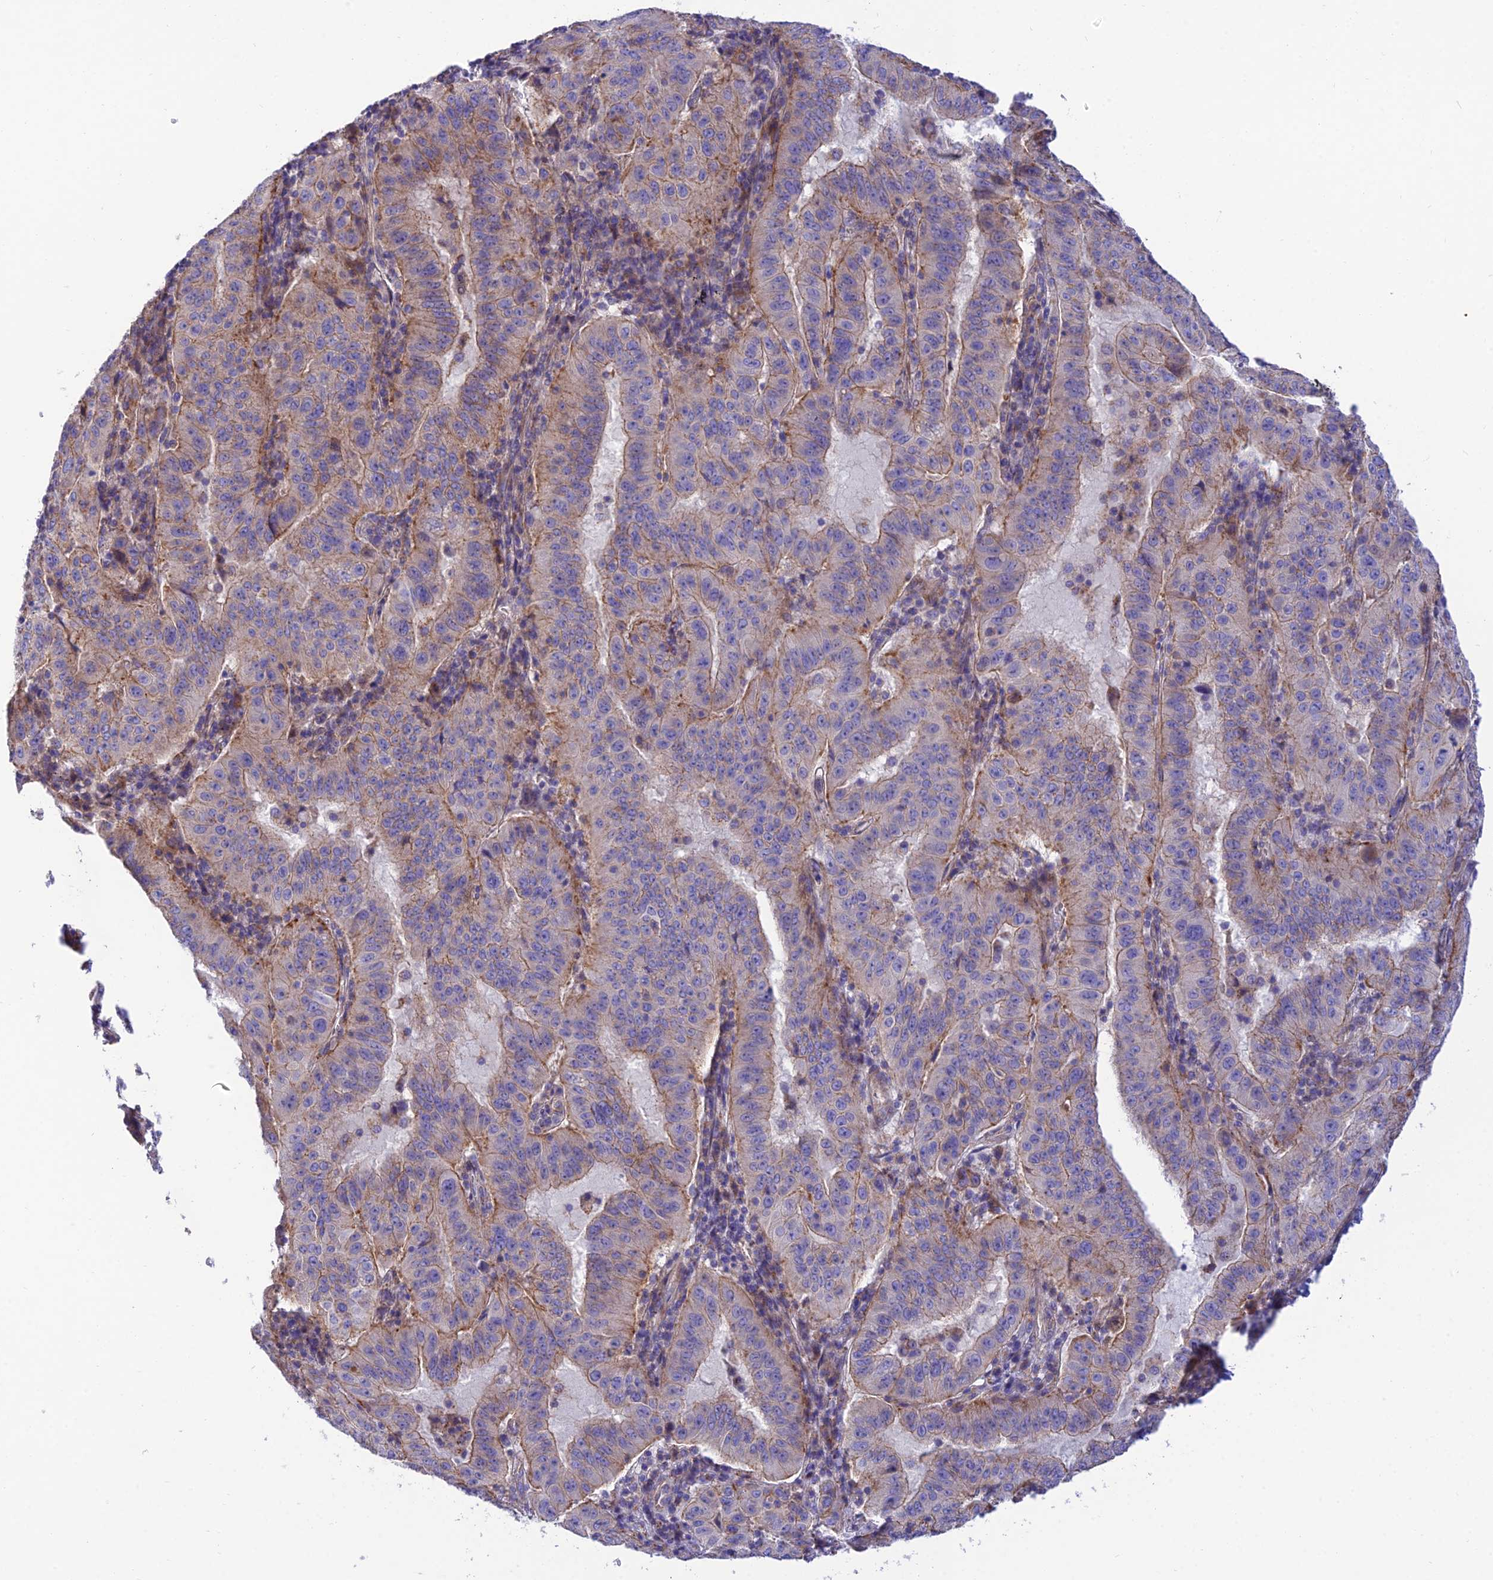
{"staining": {"intensity": "moderate", "quantity": "25%-75%", "location": "cytoplasmic/membranous"}, "tissue": "pancreatic cancer", "cell_type": "Tumor cells", "image_type": "cancer", "snomed": [{"axis": "morphology", "description": "Adenocarcinoma, NOS"}, {"axis": "topography", "description": "Pancreas"}], "caption": "An immunohistochemistry (IHC) histopathology image of tumor tissue is shown. Protein staining in brown shows moderate cytoplasmic/membranous positivity in pancreatic cancer within tumor cells.", "gene": "CCDC157", "patient": {"sex": "male", "age": 63}}